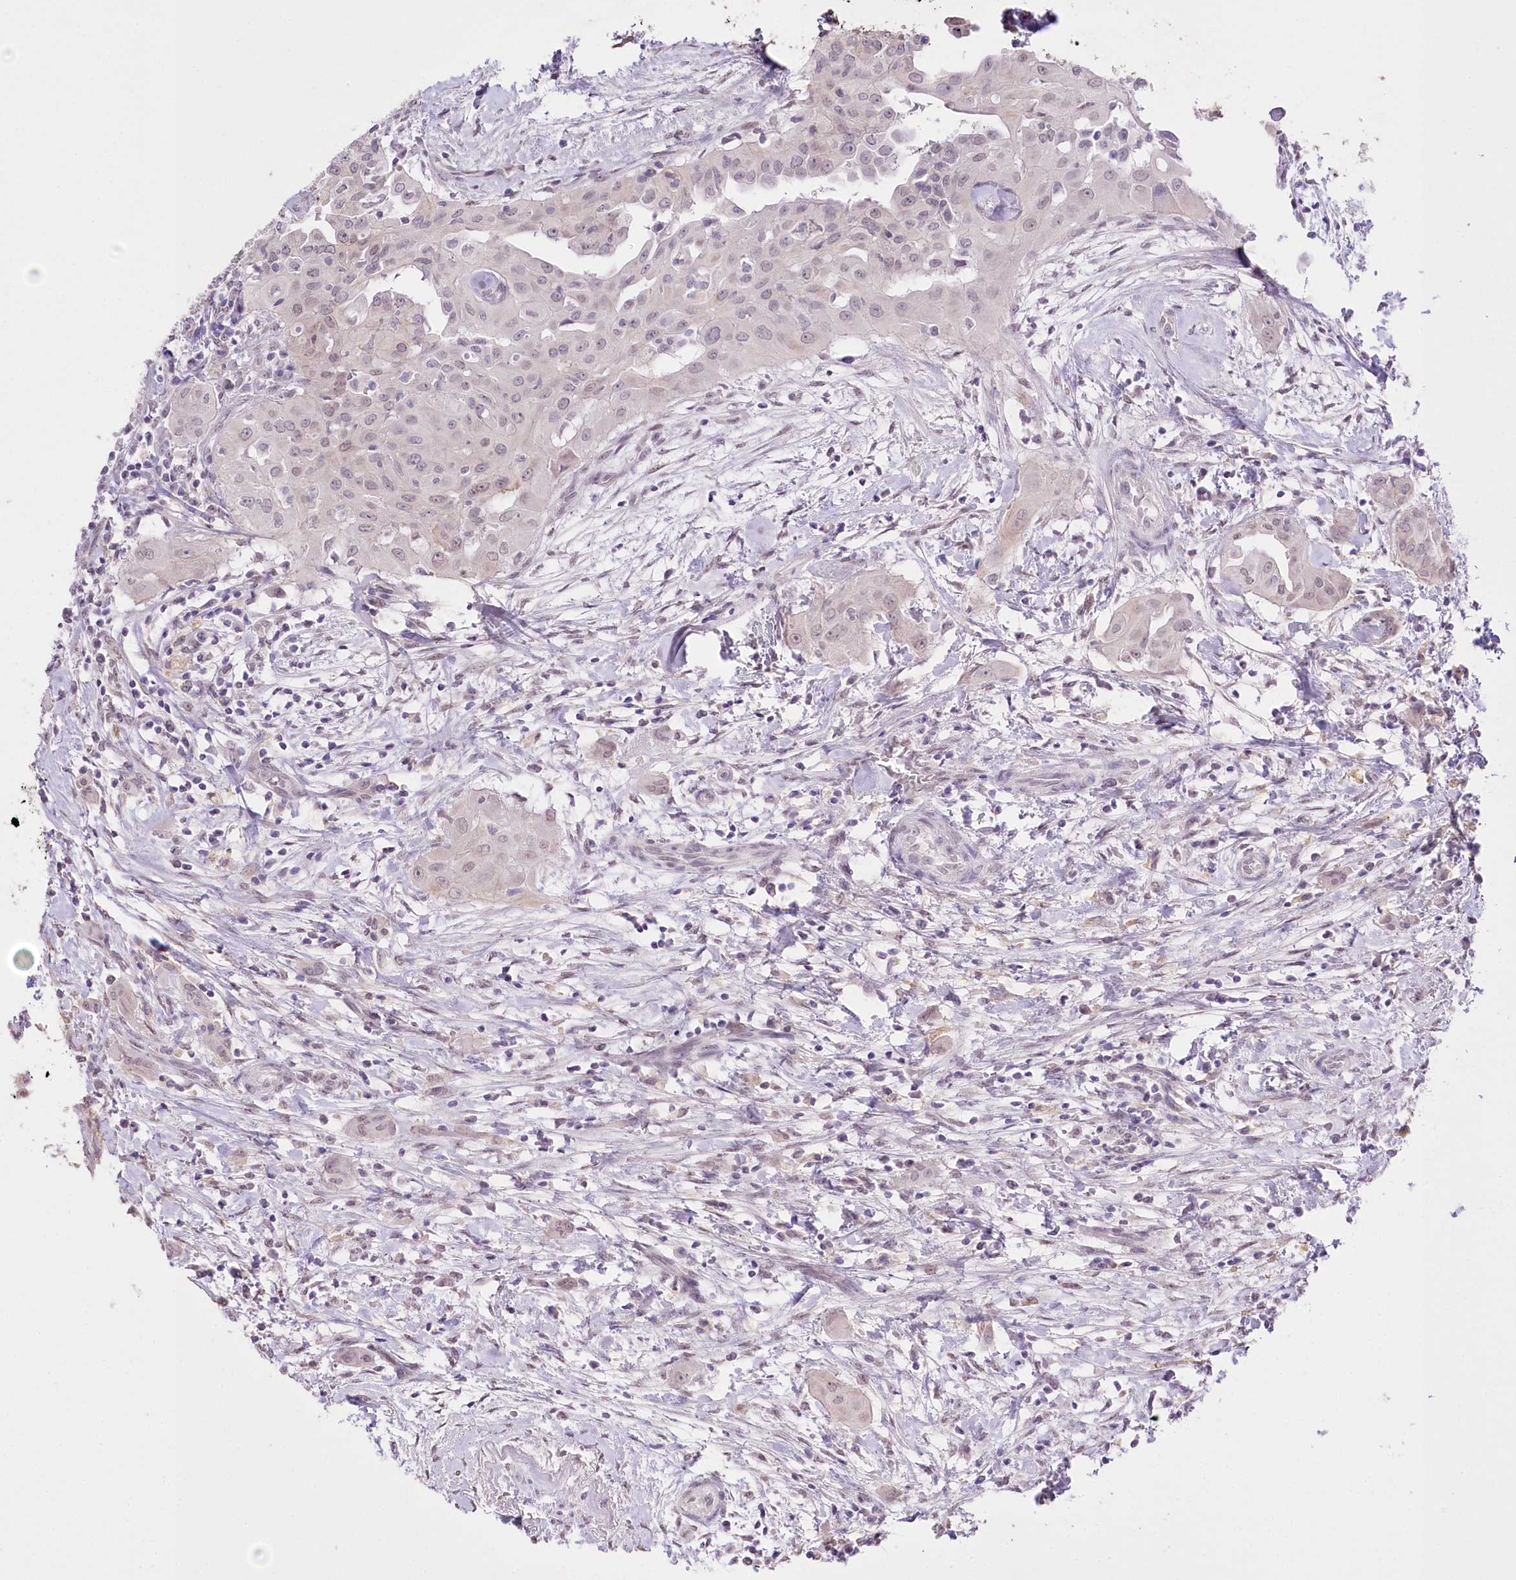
{"staining": {"intensity": "weak", "quantity": "25%-75%", "location": "nuclear"}, "tissue": "thyroid cancer", "cell_type": "Tumor cells", "image_type": "cancer", "snomed": [{"axis": "morphology", "description": "Papillary adenocarcinoma, NOS"}, {"axis": "topography", "description": "Thyroid gland"}], "caption": "Protein expression by IHC displays weak nuclear positivity in about 25%-75% of tumor cells in thyroid cancer. (Stains: DAB in brown, nuclei in blue, Microscopy: brightfield microscopy at high magnification).", "gene": "SLC39A10", "patient": {"sex": "female", "age": 59}}